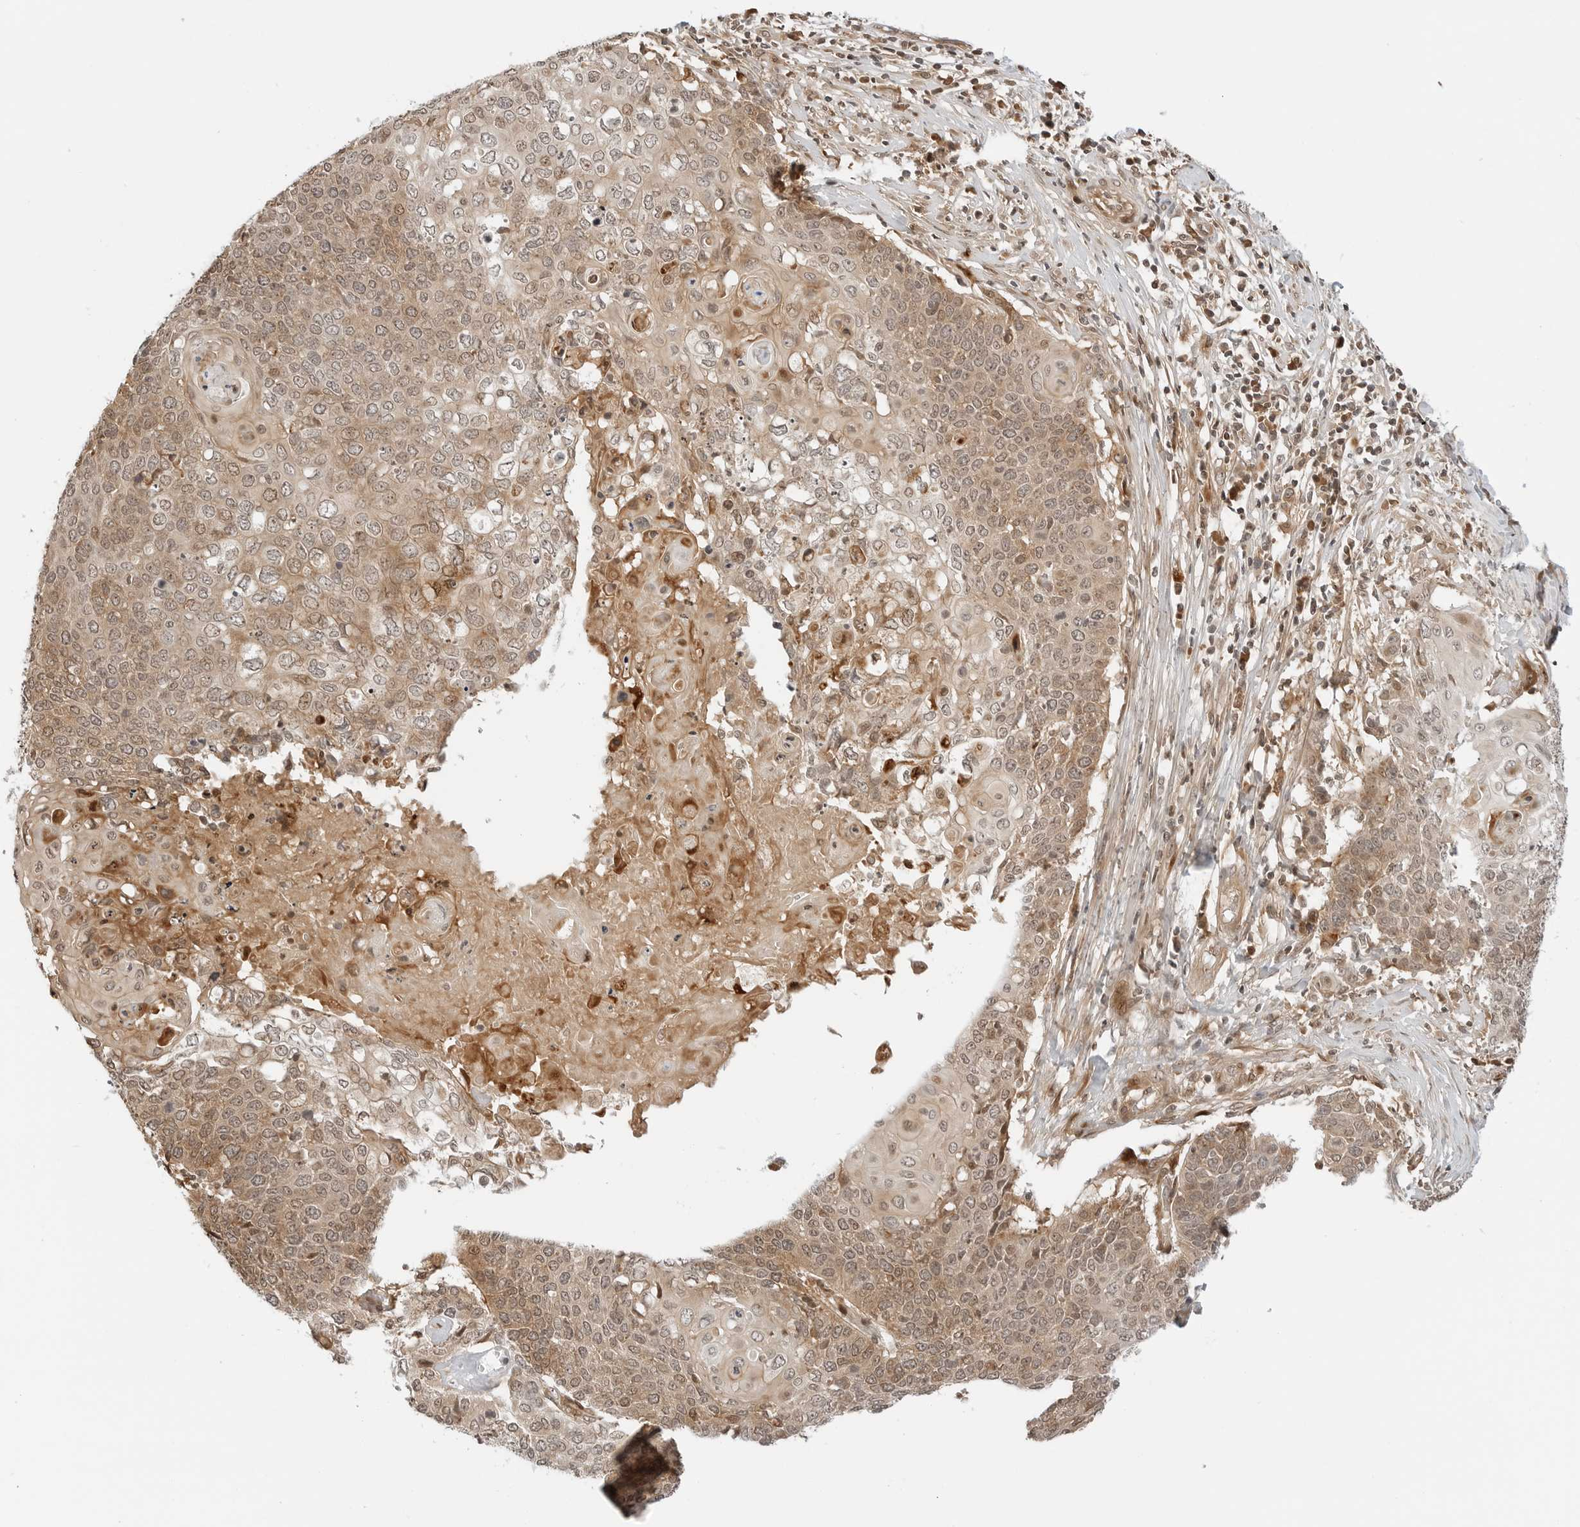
{"staining": {"intensity": "weak", "quantity": ">75%", "location": "cytoplasmic/membranous,nuclear"}, "tissue": "cervical cancer", "cell_type": "Tumor cells", "image_type": "cancer", "snomed": [{"axis": "morphology", "description": "Squamous cell carcinoma, NOS"}, {"axis": "topography", "description": "Cervix"}], "caption": "About >75% of tumor cells in cervical squamous cell carcinoma display weak cytoplasmic/membranous and nuclear protein expression as visualized by brown immunohistochemical staining.", "gene": "GEM", "patient": {"sex": "female", "age": 39}}